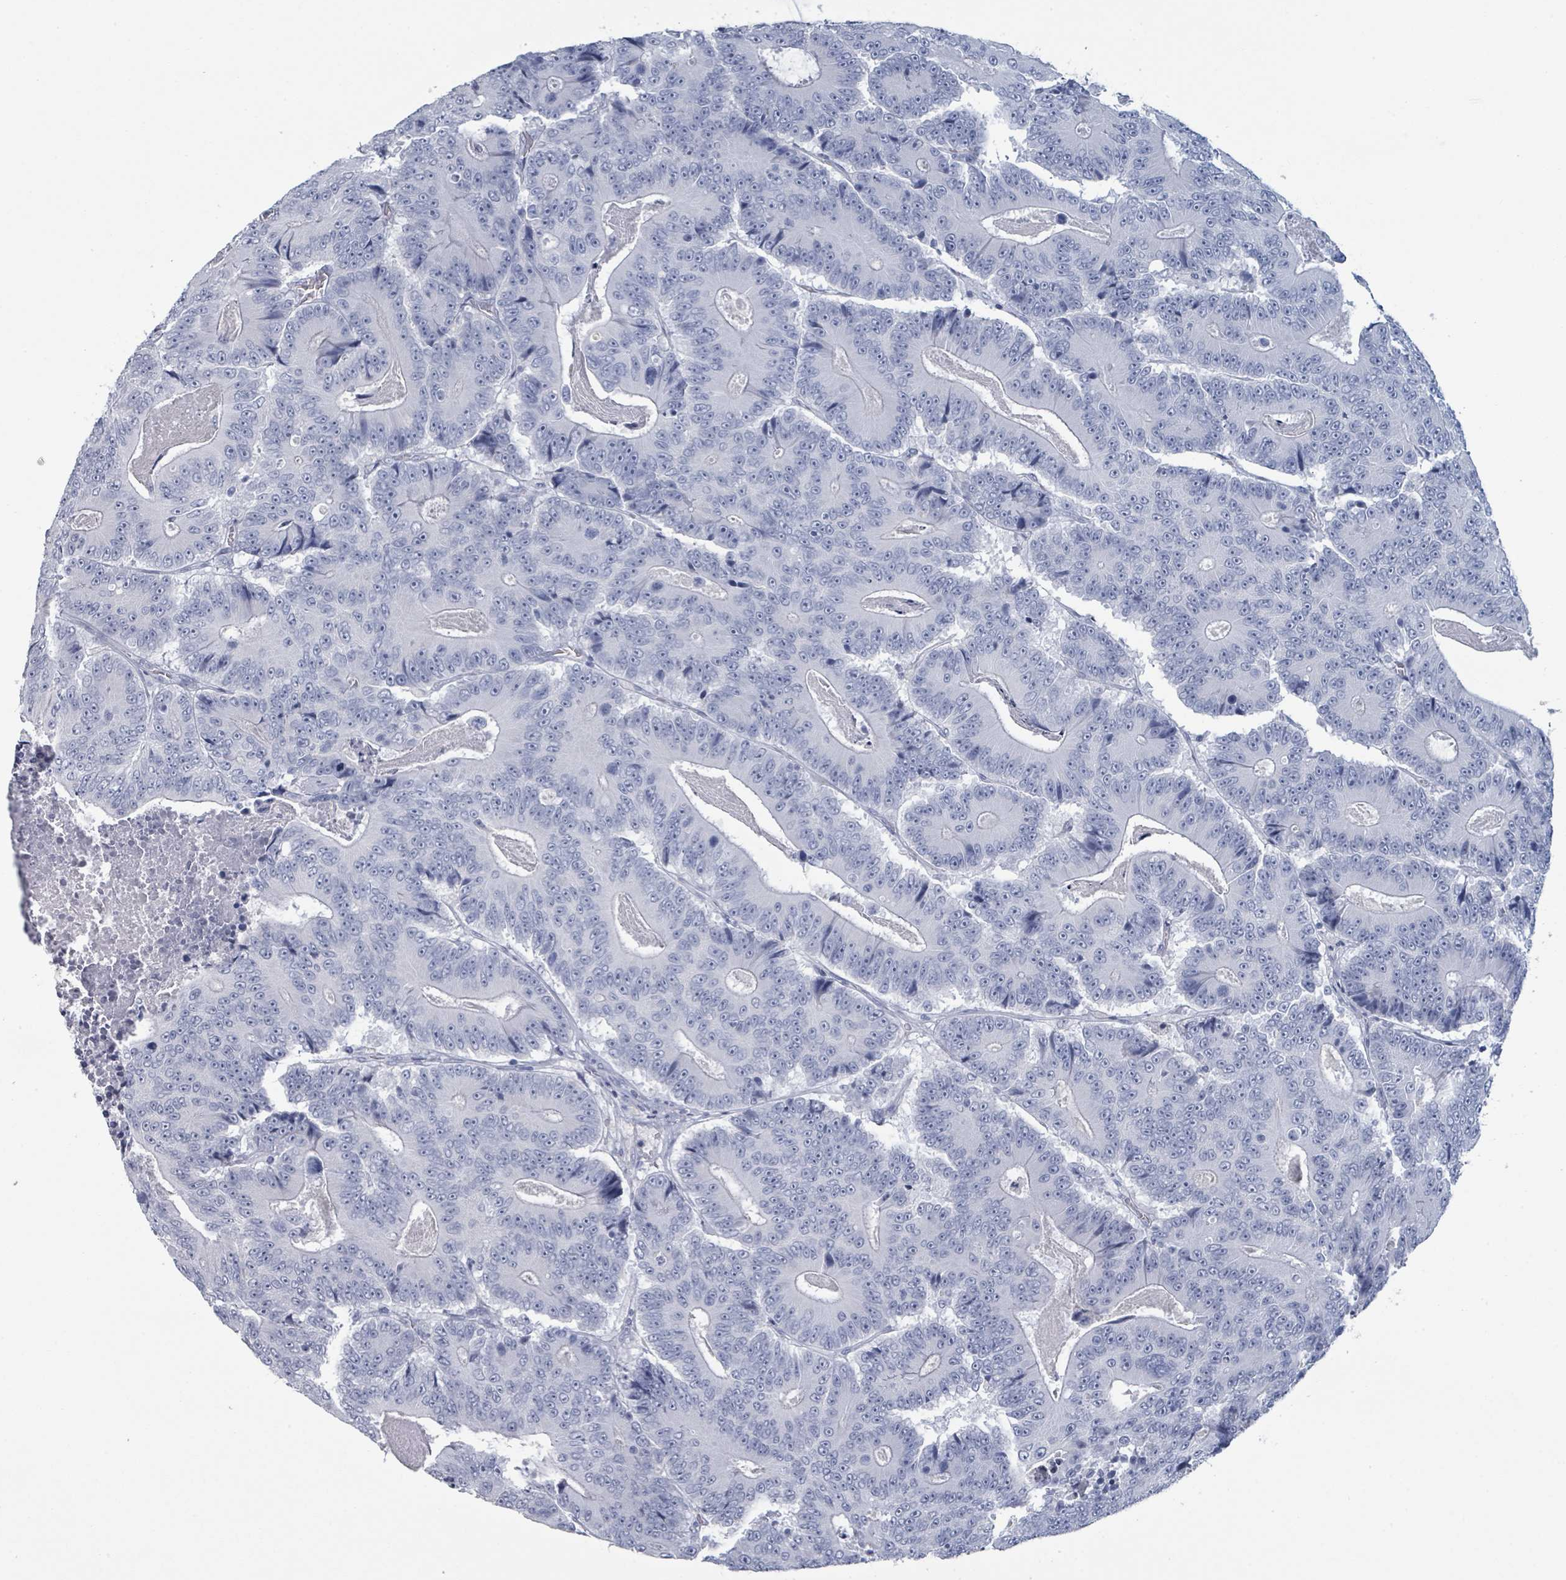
{"staining": {"intensity": "negative", "quantity": "none", "location": "none"}, "tissue": "colorectal cancer", "cell_type": "Tumor cells", "image_type": "cancer", "snomed": [{"axis": "morphology", "description": "Adenocarcinoma, NOS"}, {"axis": "topography", "description": "Colon"}], "caption": "Immunohistochemical staining of human colorectal adenocarcinoma exhibits no significant staining in tumor cells. (Brightfield microscopy of DAB (3,3'-diaminobenzidine) immunohistochemistry at high magnification).", "gene": "VPS13D", "patient": {"sex": "male", "age": 83}}